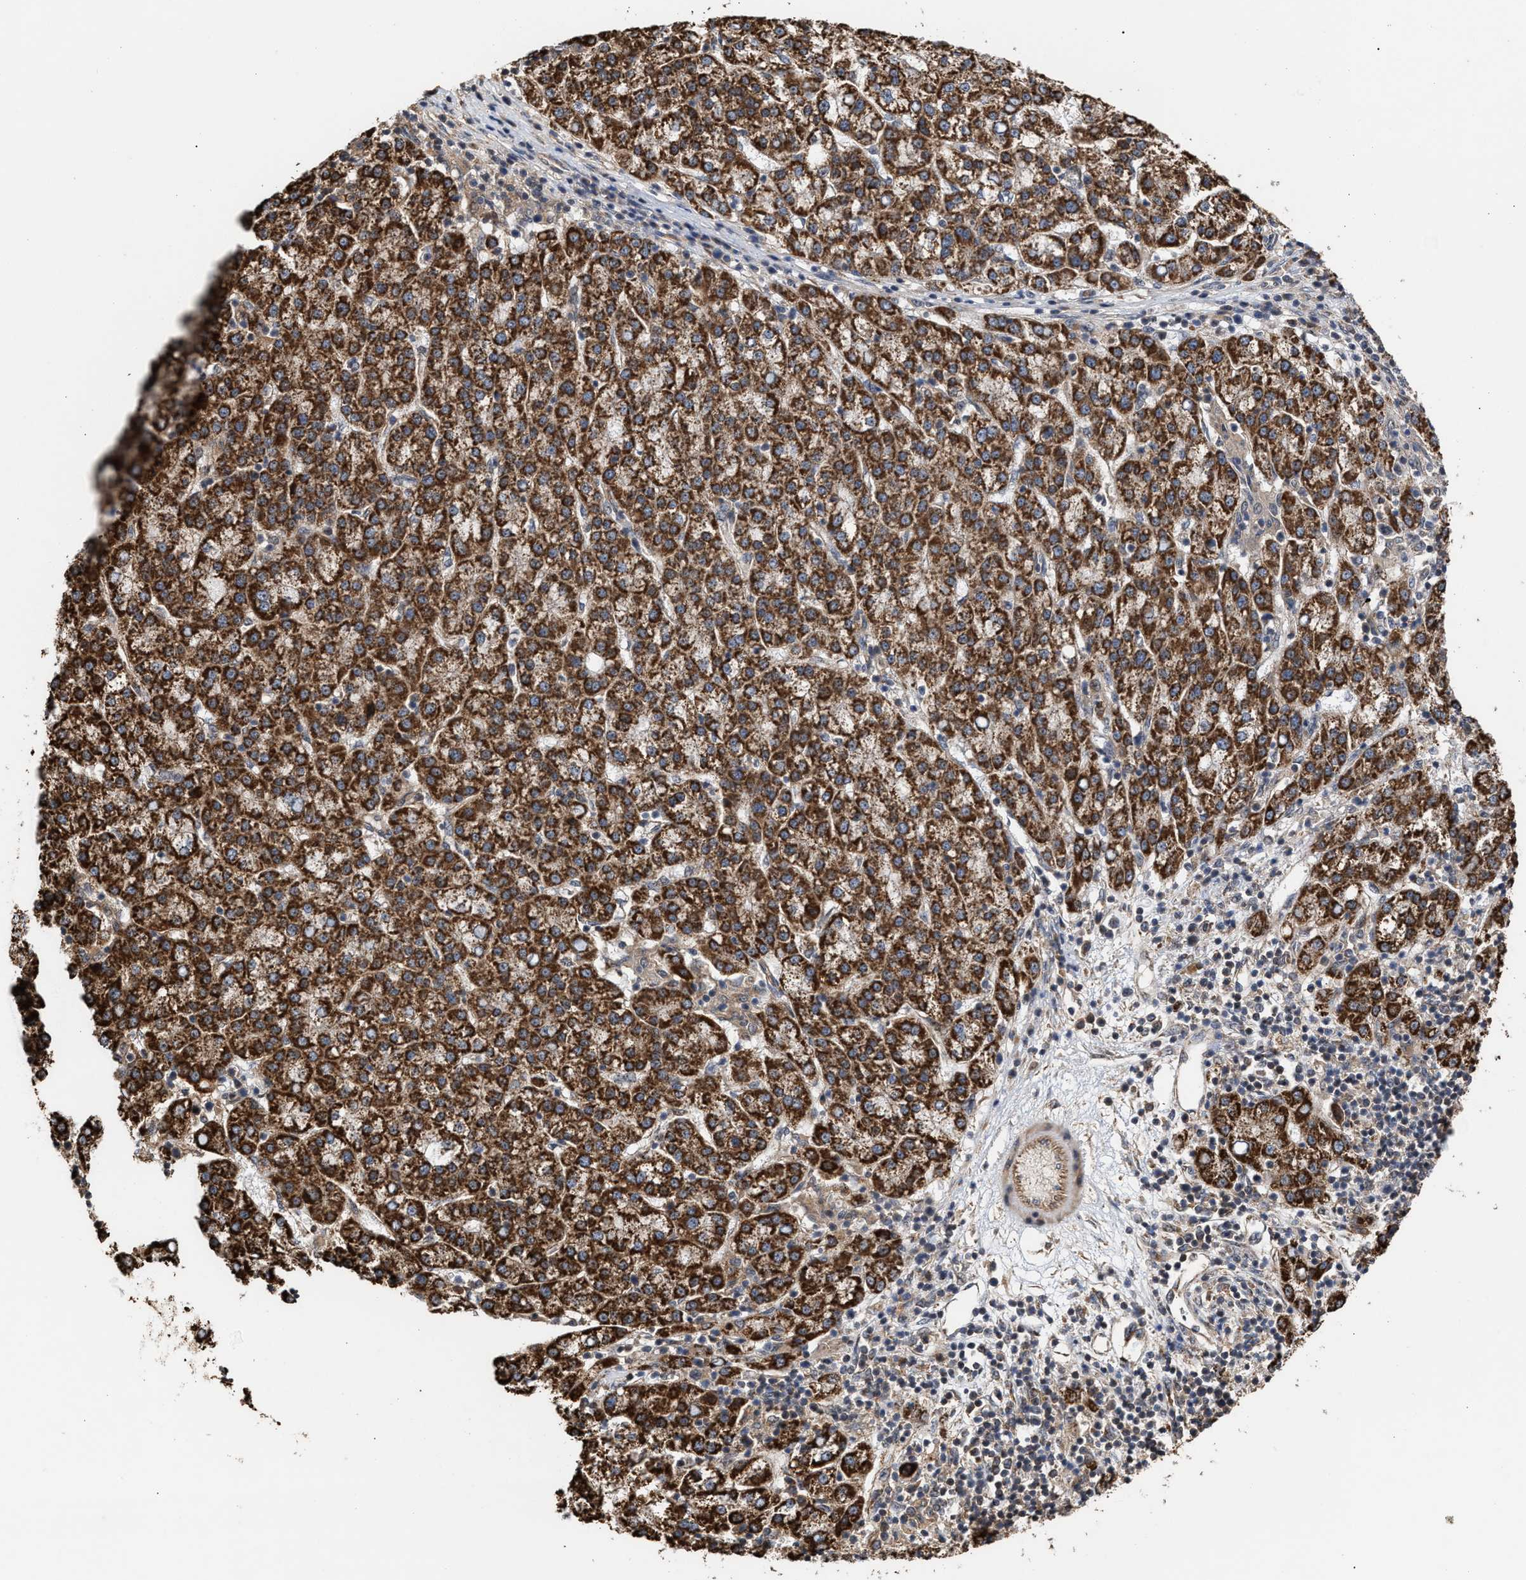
{"staining": {"intensity": "strong", "quantity": ">75%", "location": "cytoplasmic/membranous"}, "tissue": "liver cancer", "cell_type": "Tumor cells", "image_type": "cancer", "snomed": [{"axis": "morphology", "description": "Carcinoma, Hepatocellular, NOS"}, {"axis": "topography", "description": "Liver"}], "caption": "This is a photomicrograph of immunohistochemistry (IHC) staining of hepatocellular carcinoma (liver), which shows strong staining in the cytoplasmic/membranous of tumor cells.", "gene": "EXOSC2", "patient": {"sex": "female", "age": 58}}